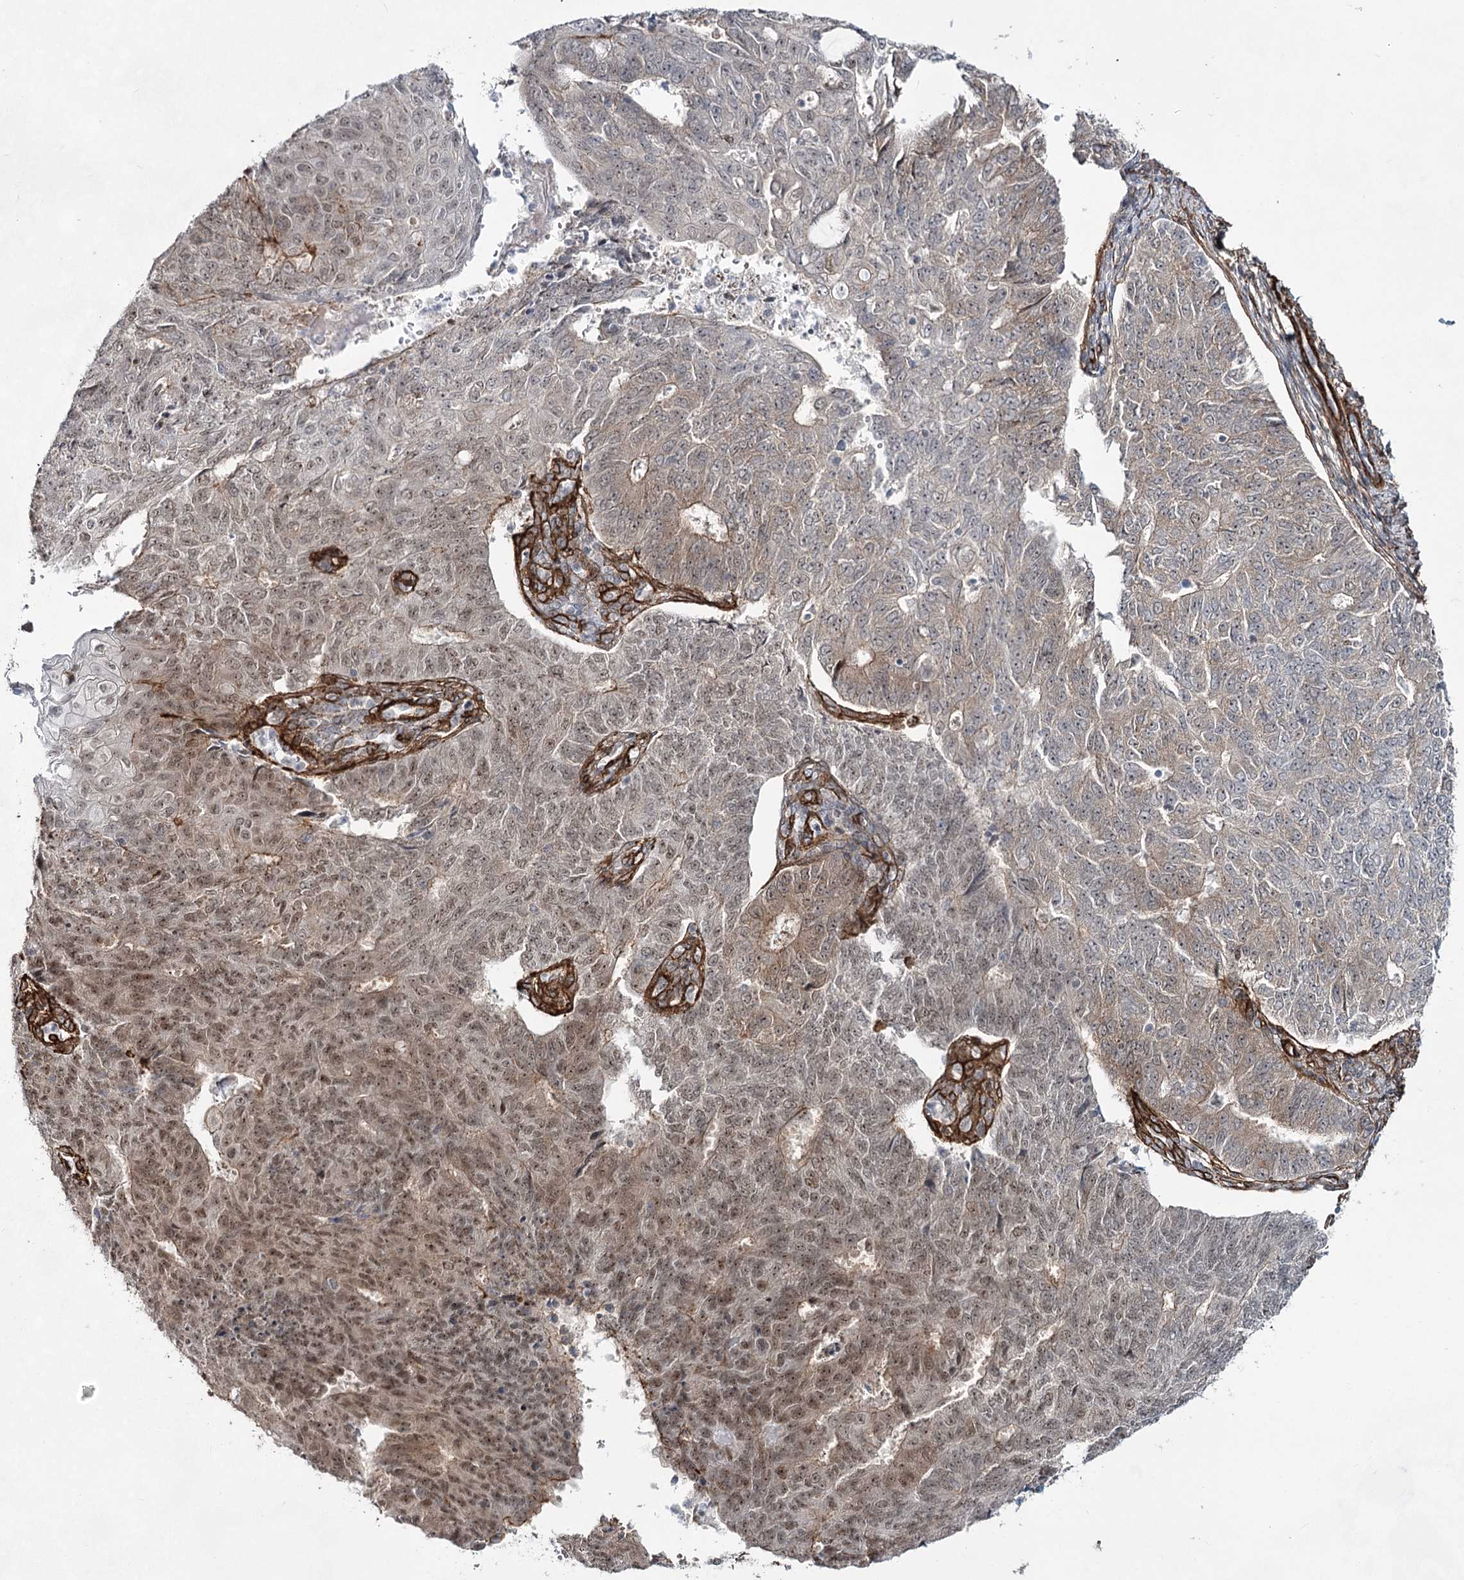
{"staining": {"intensity": "moderate", "quantity": "25%-75%", "location": "nuclear"}, "tissue": "endometrial cancer", "cell_type": "Tumor cells", "image_type": "cancer", "snomed": [{"axis": "morphology", "description": "Adenocarcinoma, NOS"}, {"axis": "topography", "description": "Endometrium"}], "caption": "Adenocarcinoma (endometrial) tissue demonstrates moderate nuclear staining in approximately 25%-75% of tumor cells", "gene": "CWF19L1", "patient": {"sex": "female", "age": 32}}